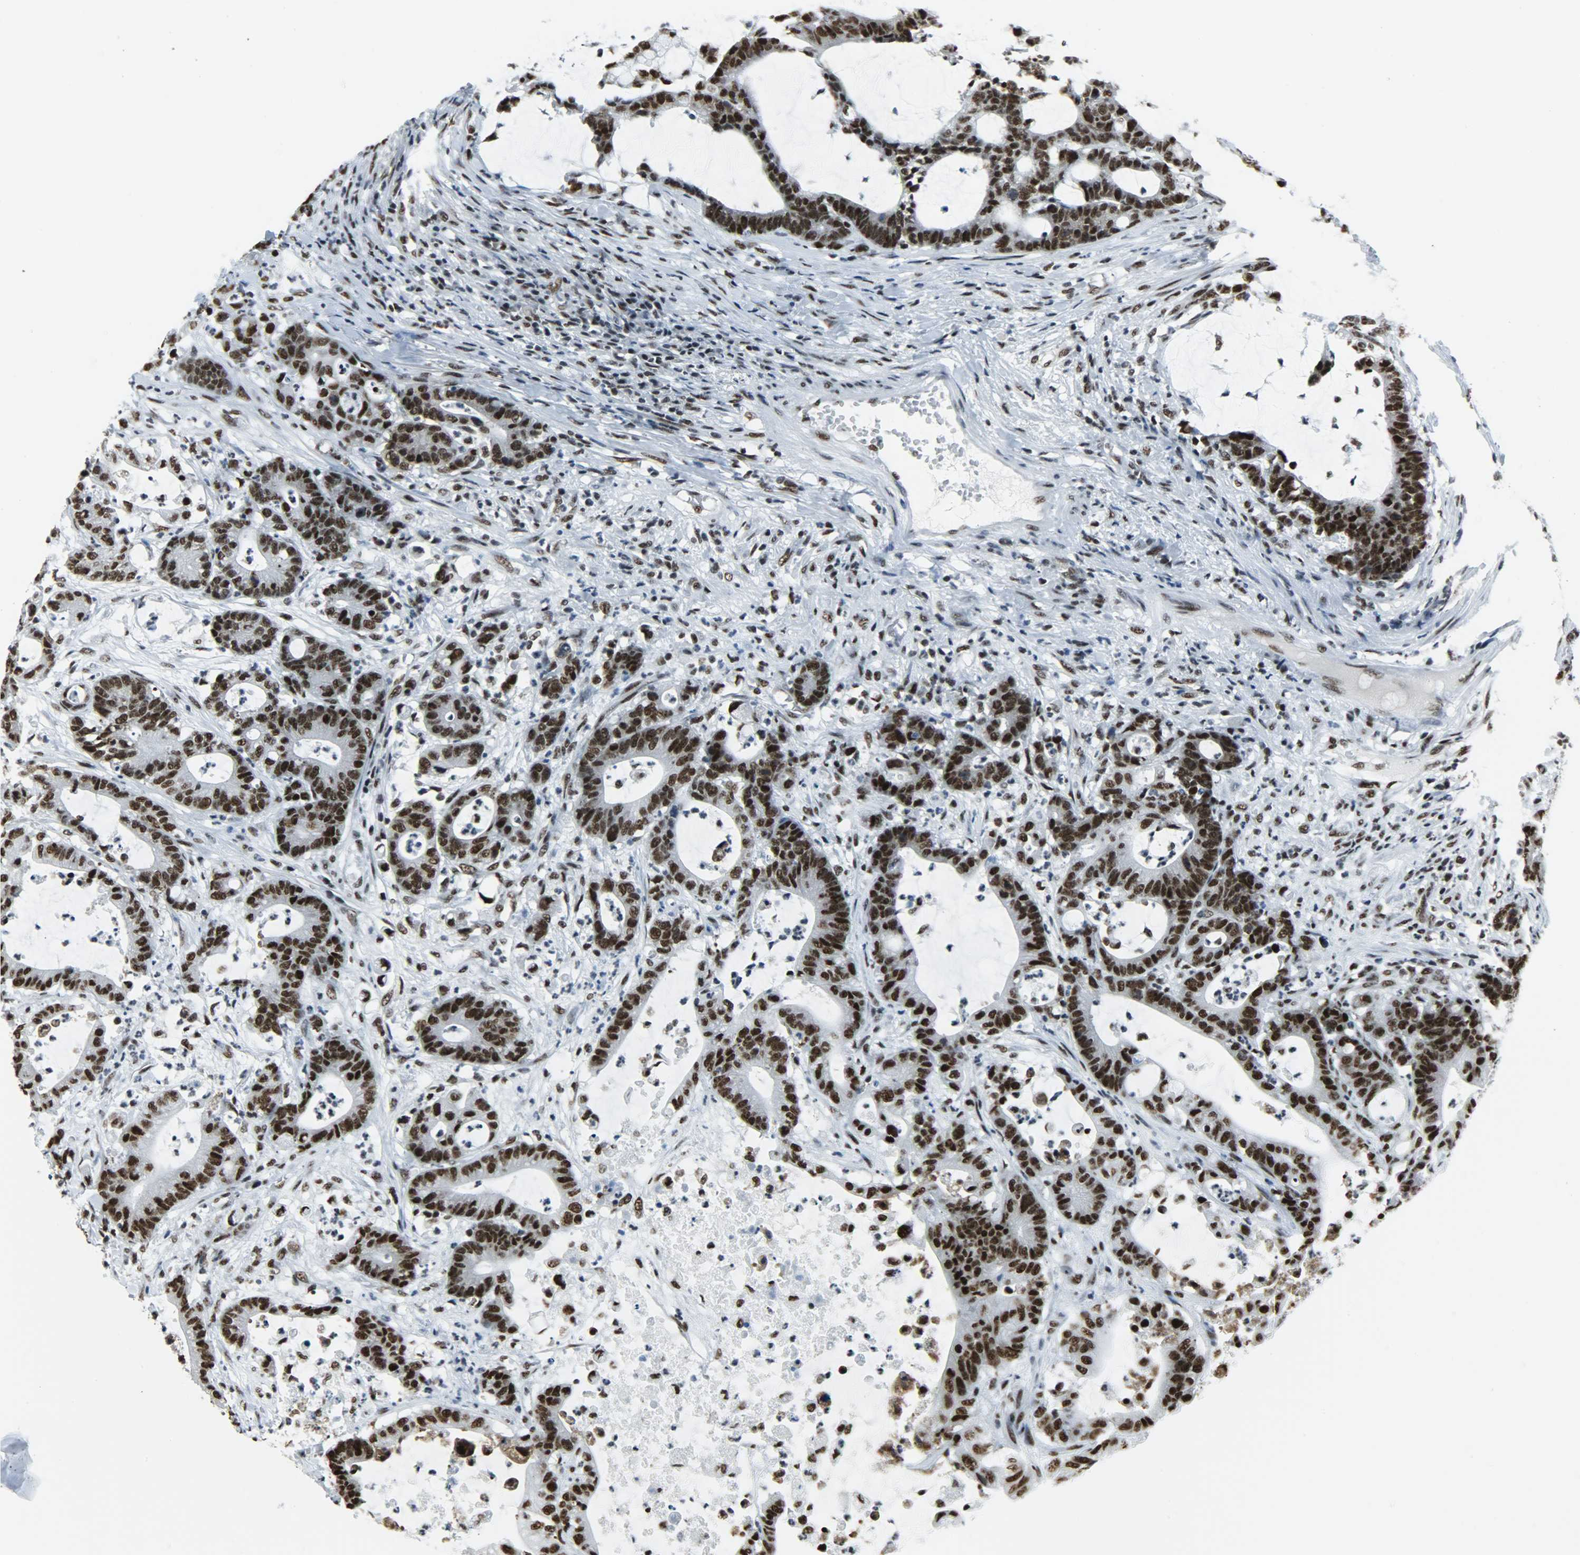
{"staining": {"intensity": "strong", "quantity": ">75%", "location": "nuclear"}, "tissue": "colorectal cancer", "cell_type": "Tumor cells", "image_type": "cancer", "snomed": [{"axis": "morphology", "description": "Adenocarcinoma, NOS"}, {"axis": "topography", "description": "Colon"}], "caption": "Brown immunohistochemical staining in human colorectal adenocarcinoma exhibits strong nuclear positivity in approximately >75% of tumor cells.", "gene": "SNRPA", "patient": {"sex": "female", "age": 84}}